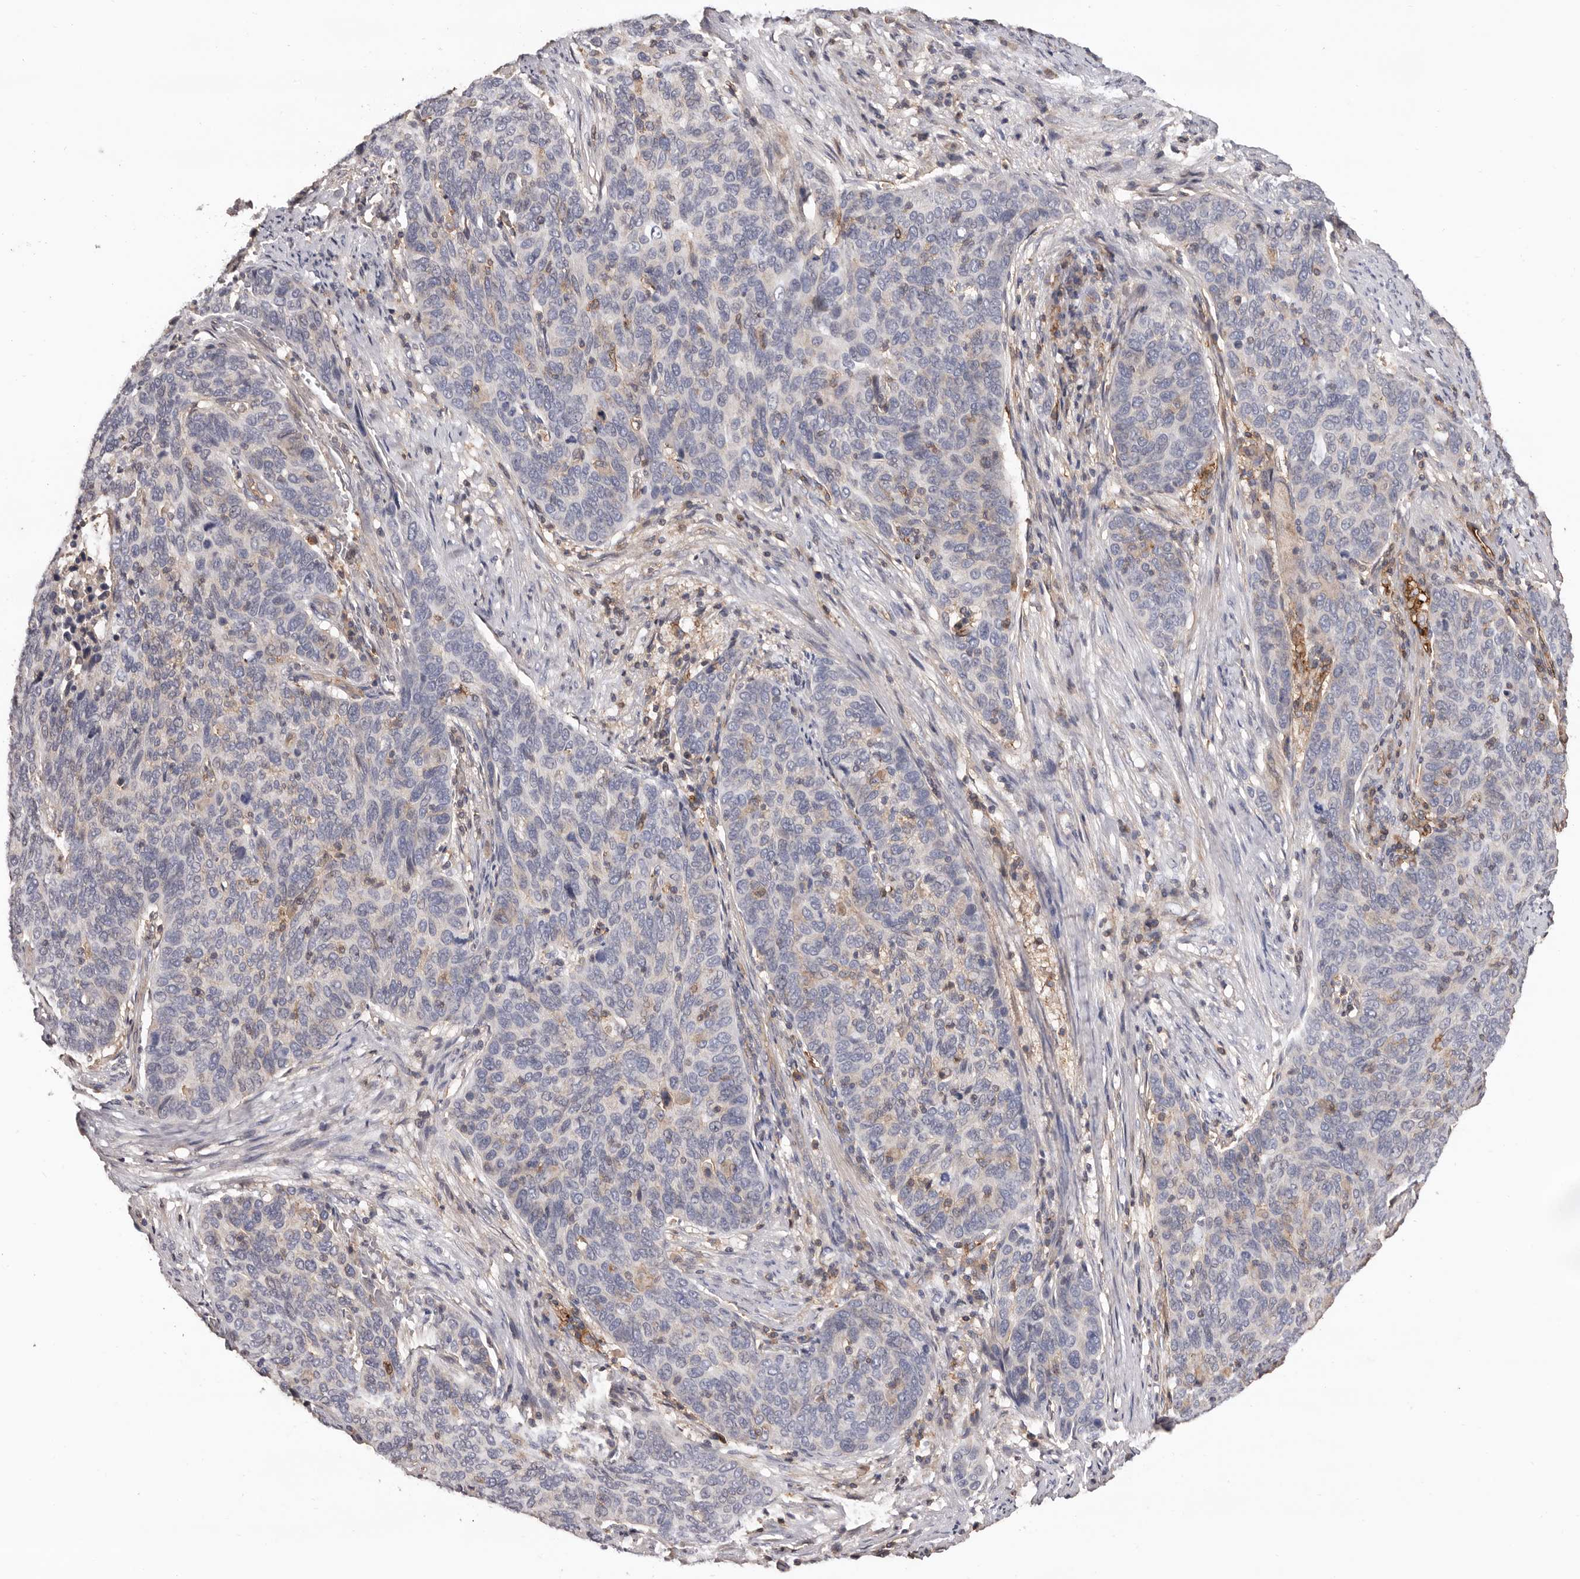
{"staining": {"intensity": "negative", "quantity": "none", "location": "none"}, "tissue": "cervical cancer", "cell_type": "Tumor cells", "image_type": "cancer", "snomed": [{"axis": "morphology", "description": "Squamous cell carcinoma, NOS"}, {"axis": "topography", "description": "Cervix"}], "caption": "A high-resolution micrograph shows immunohistochemistry staining of cervical cancer, which shows no significant staining in tumor cells.", "gene": "MMACHC", "patient": {"sex": "female", "age": 60}}